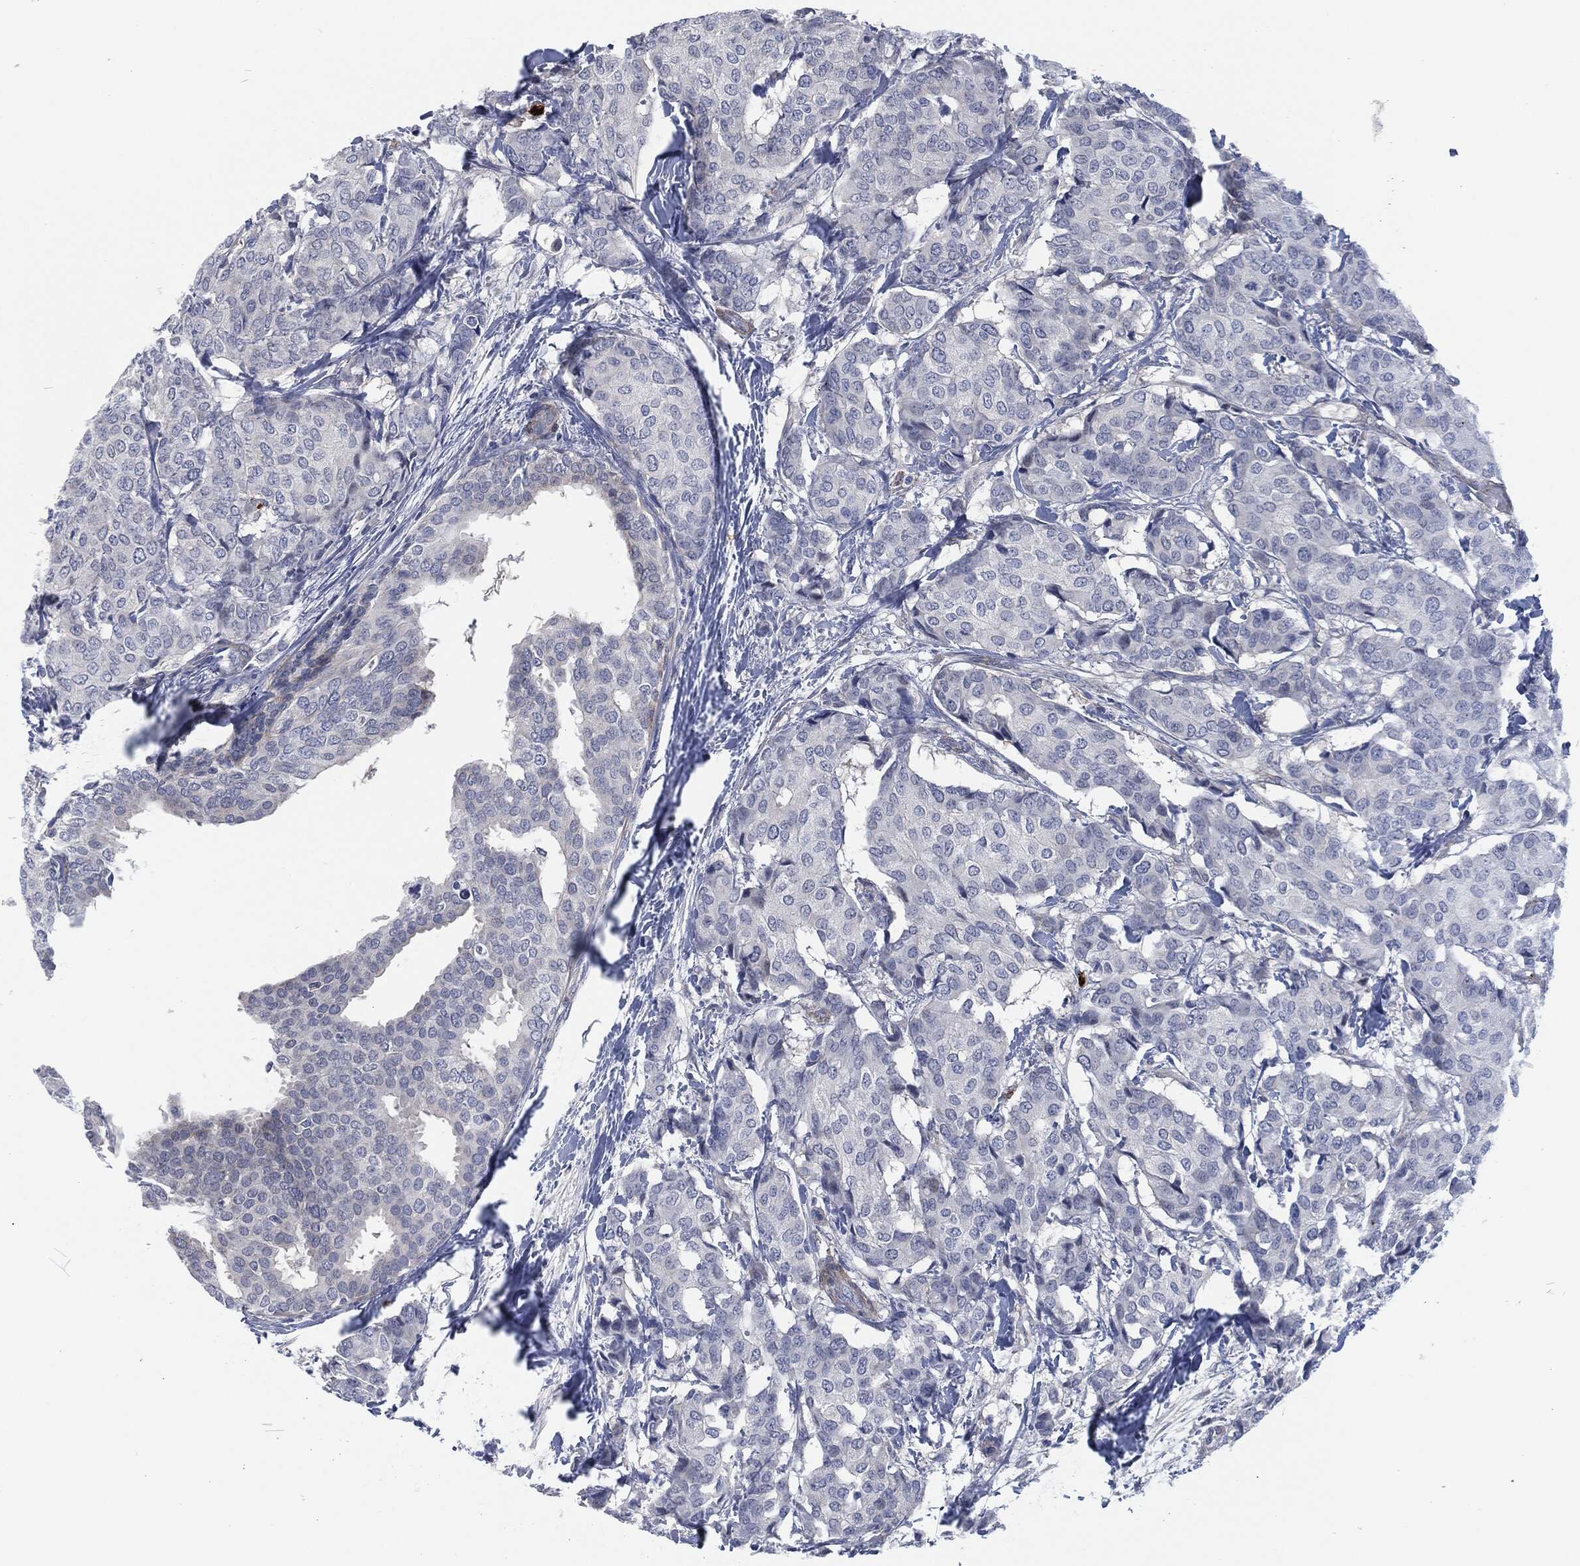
{"staining": {"intensity": "negative", "quantity": "none", "location": "none"}, "tissue": "breast cancer", "cell_type": "Tumor cells", "image_type": "cancer", "snomed": [{"axis": "morphology", "description": "Duct carcinoma"}, {"axis": "topography", "description": "Breast"}], "caption": "High power microscopy photomicrograph of an immunohistochemistry (IHC) photomicrograph of invasive ductal carcinoma (breast), revealing no significant expression in tumor cells.", "gene": "MPO", "patient": {"sex": "female", "age": 75}}